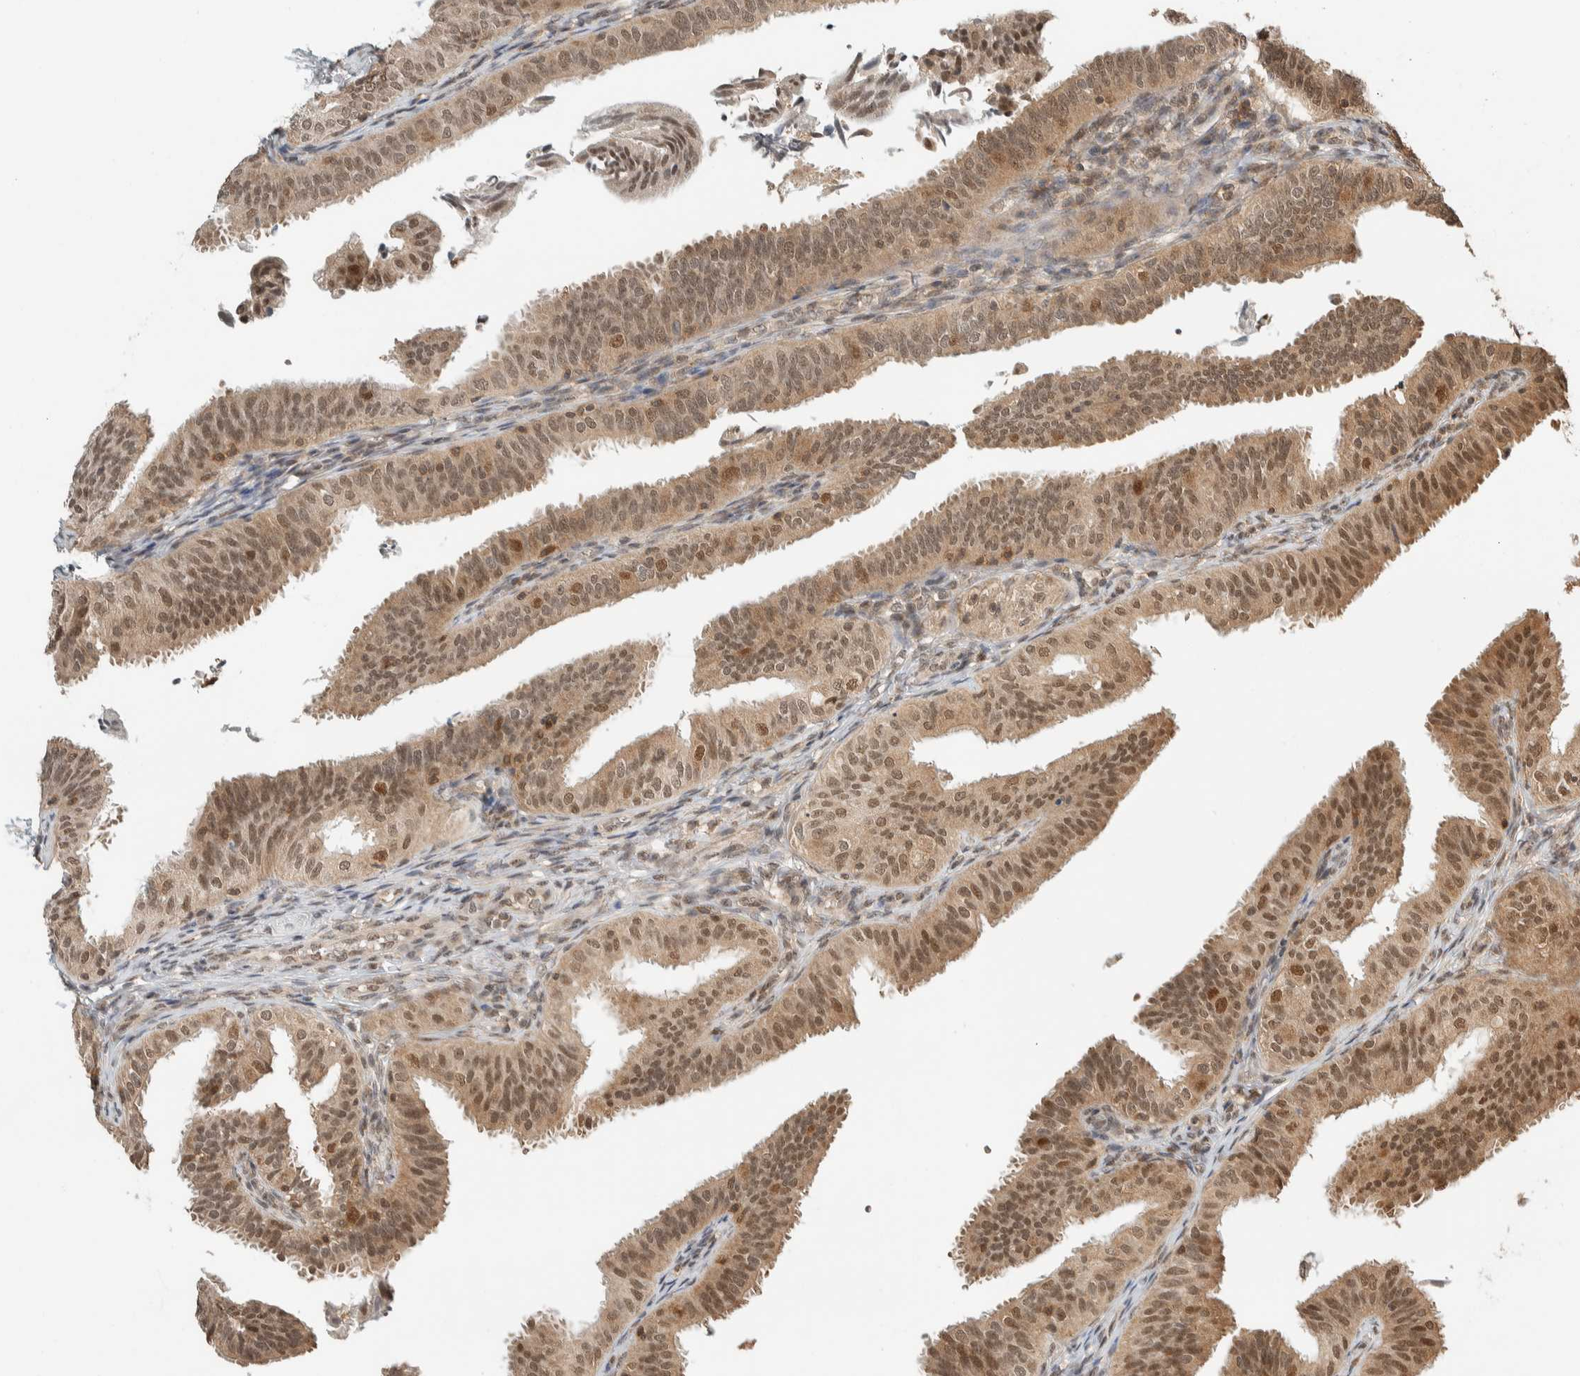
{"staining": {"intensity": "moderate", "quantity": ">75%", "location": "cytoplasmic/membranous,nuclear"}, "tissue": "fallopian tube", "cell_type": "Glandular cells", "image_type": "normal", "snomed": [{"axis": "morphology", "description": "Normal tissue, NOS"}, {"axis": "topography", "description": "Fallopian tube"}], "caption": "Moderate cytoplasmic/membranous,nuclear protein staining is present in about >75% of glandular cells in fallopian tube.", "gene": "ZBTB2", "patient": {"sex": "female", "age": 35}}